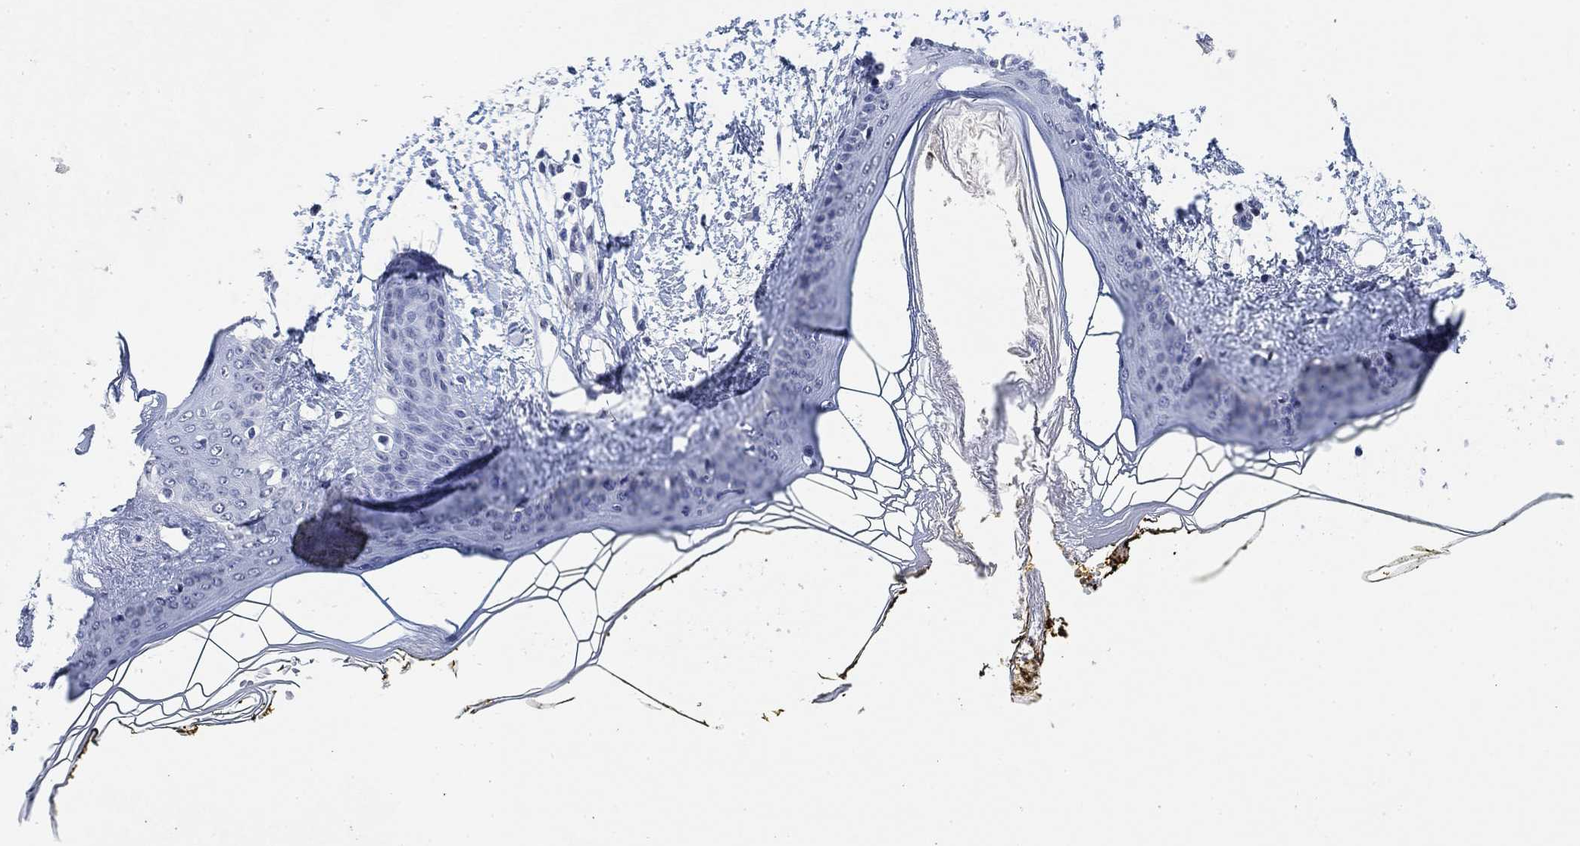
{"staining": {"intensity": "negative", "quantity": "none", "location": "none"}, "tissue": "skin", "cell_type": "Fibroblasts", "image_type": "normal", "snomed": [{"axis": "morphology", "description": "Normal tissue, NOS"}, {"axis": "topography", "description": "Skin"}], "caption": "Photomicrograph shows no protein expression in fibroblasts of normal skin. Nuclei are stained in blue.", "gene": "PAX6", "patient": {"sex": "female", "age": 34}}